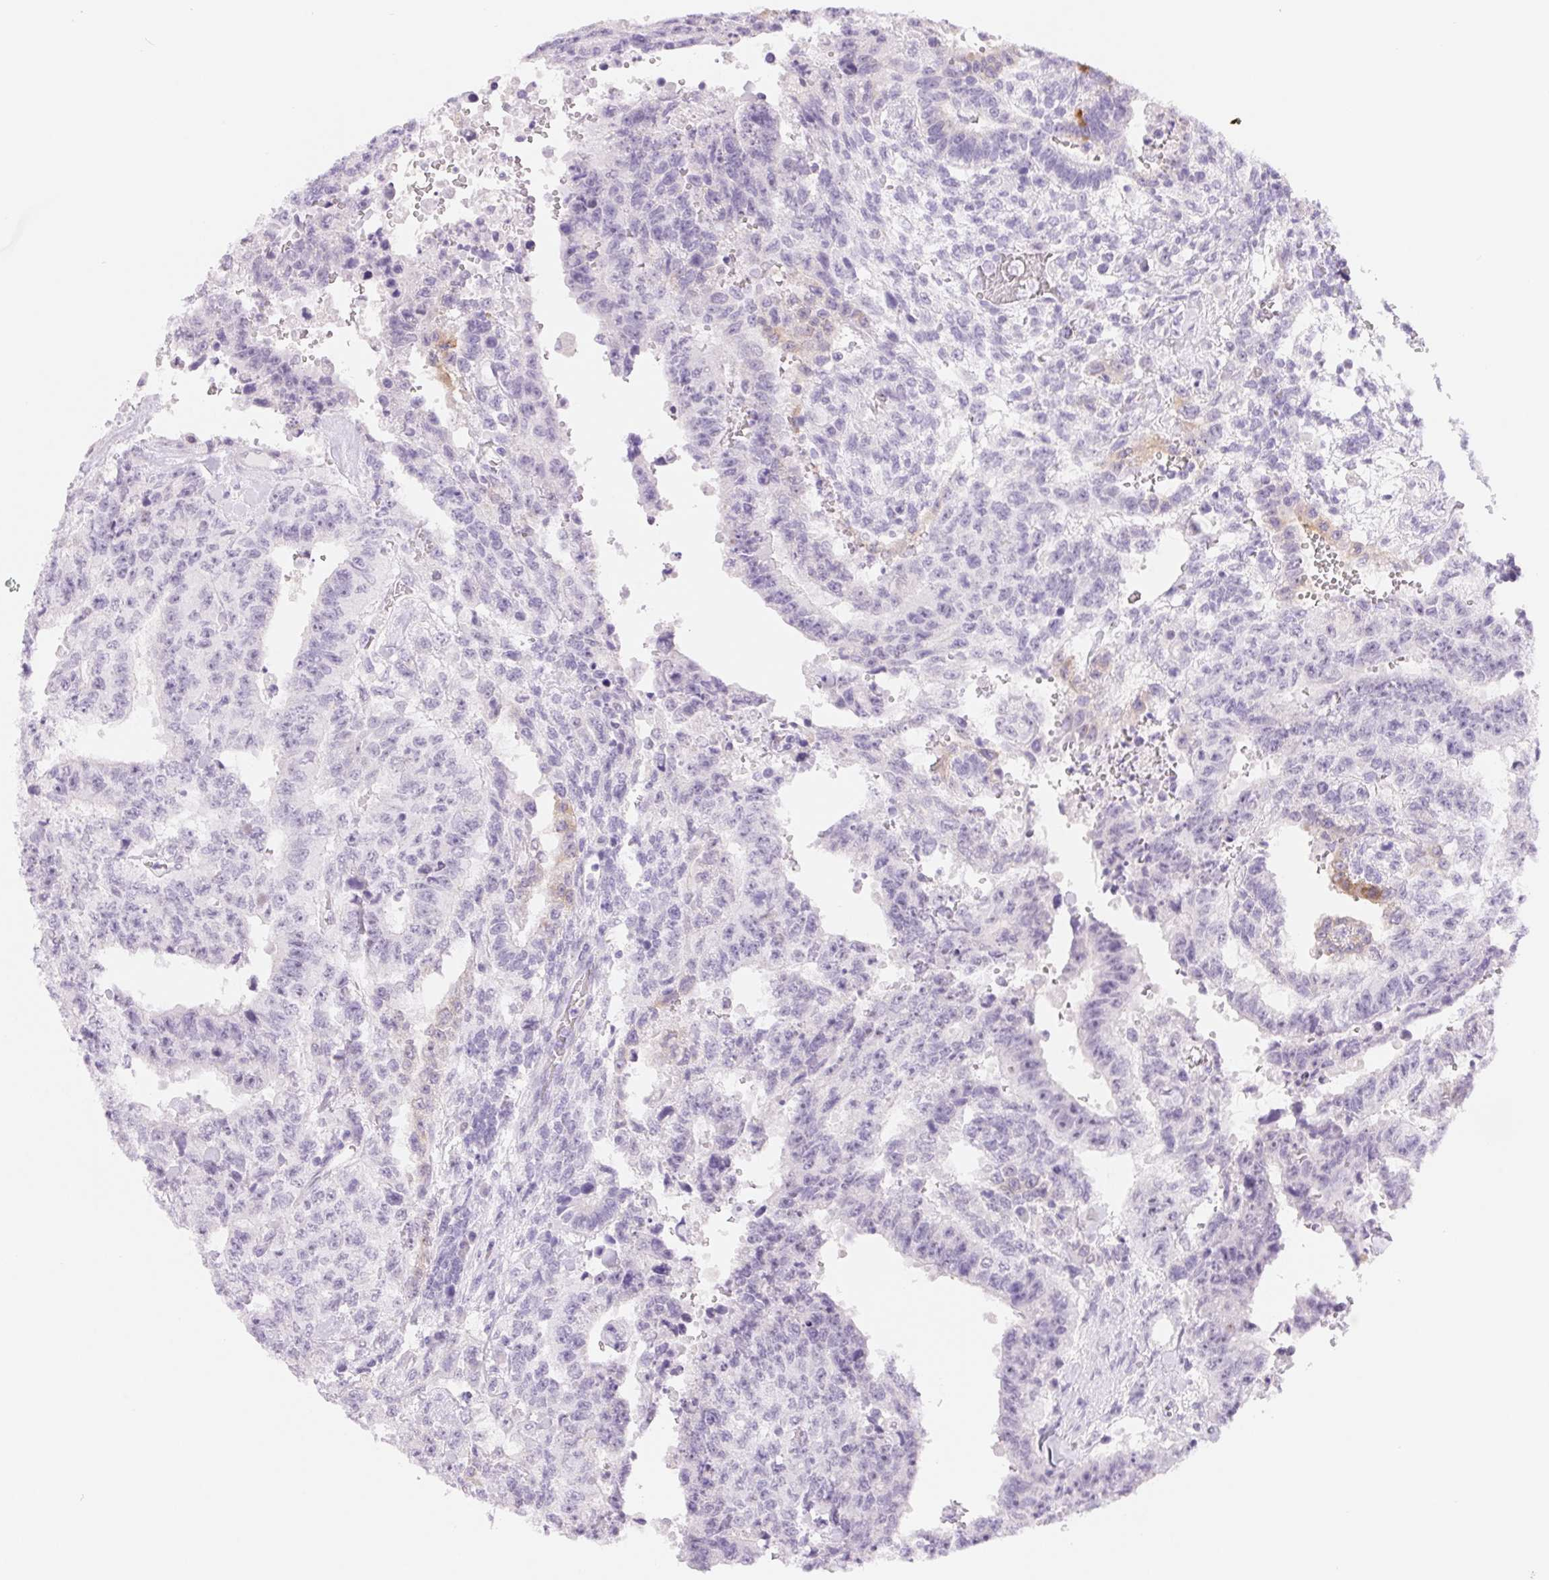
{"staining": {"intensity": "negative", "quantity": "none", "location": "none"}, "tissue": "testis cancer", "cell_type": "Tumor cells", "image_type": "cancer", "snomed": [{"axis": "morphology", "description": "Carcinoma, Embryonal, NOS"}, {"axis": "topography", "description": "Testis"}], "caption": "Image shows no significant protein positivity in tumor cells of testis cancer. (Stains: DAB (3,3'-diaminobenzidine) immunohistochemistry with hematoxylin counter stain, Microscopy: brightfield microscopy at high magnification).", "gene": "ASGR2", "patient": {"sex": "male", "age": 24}}